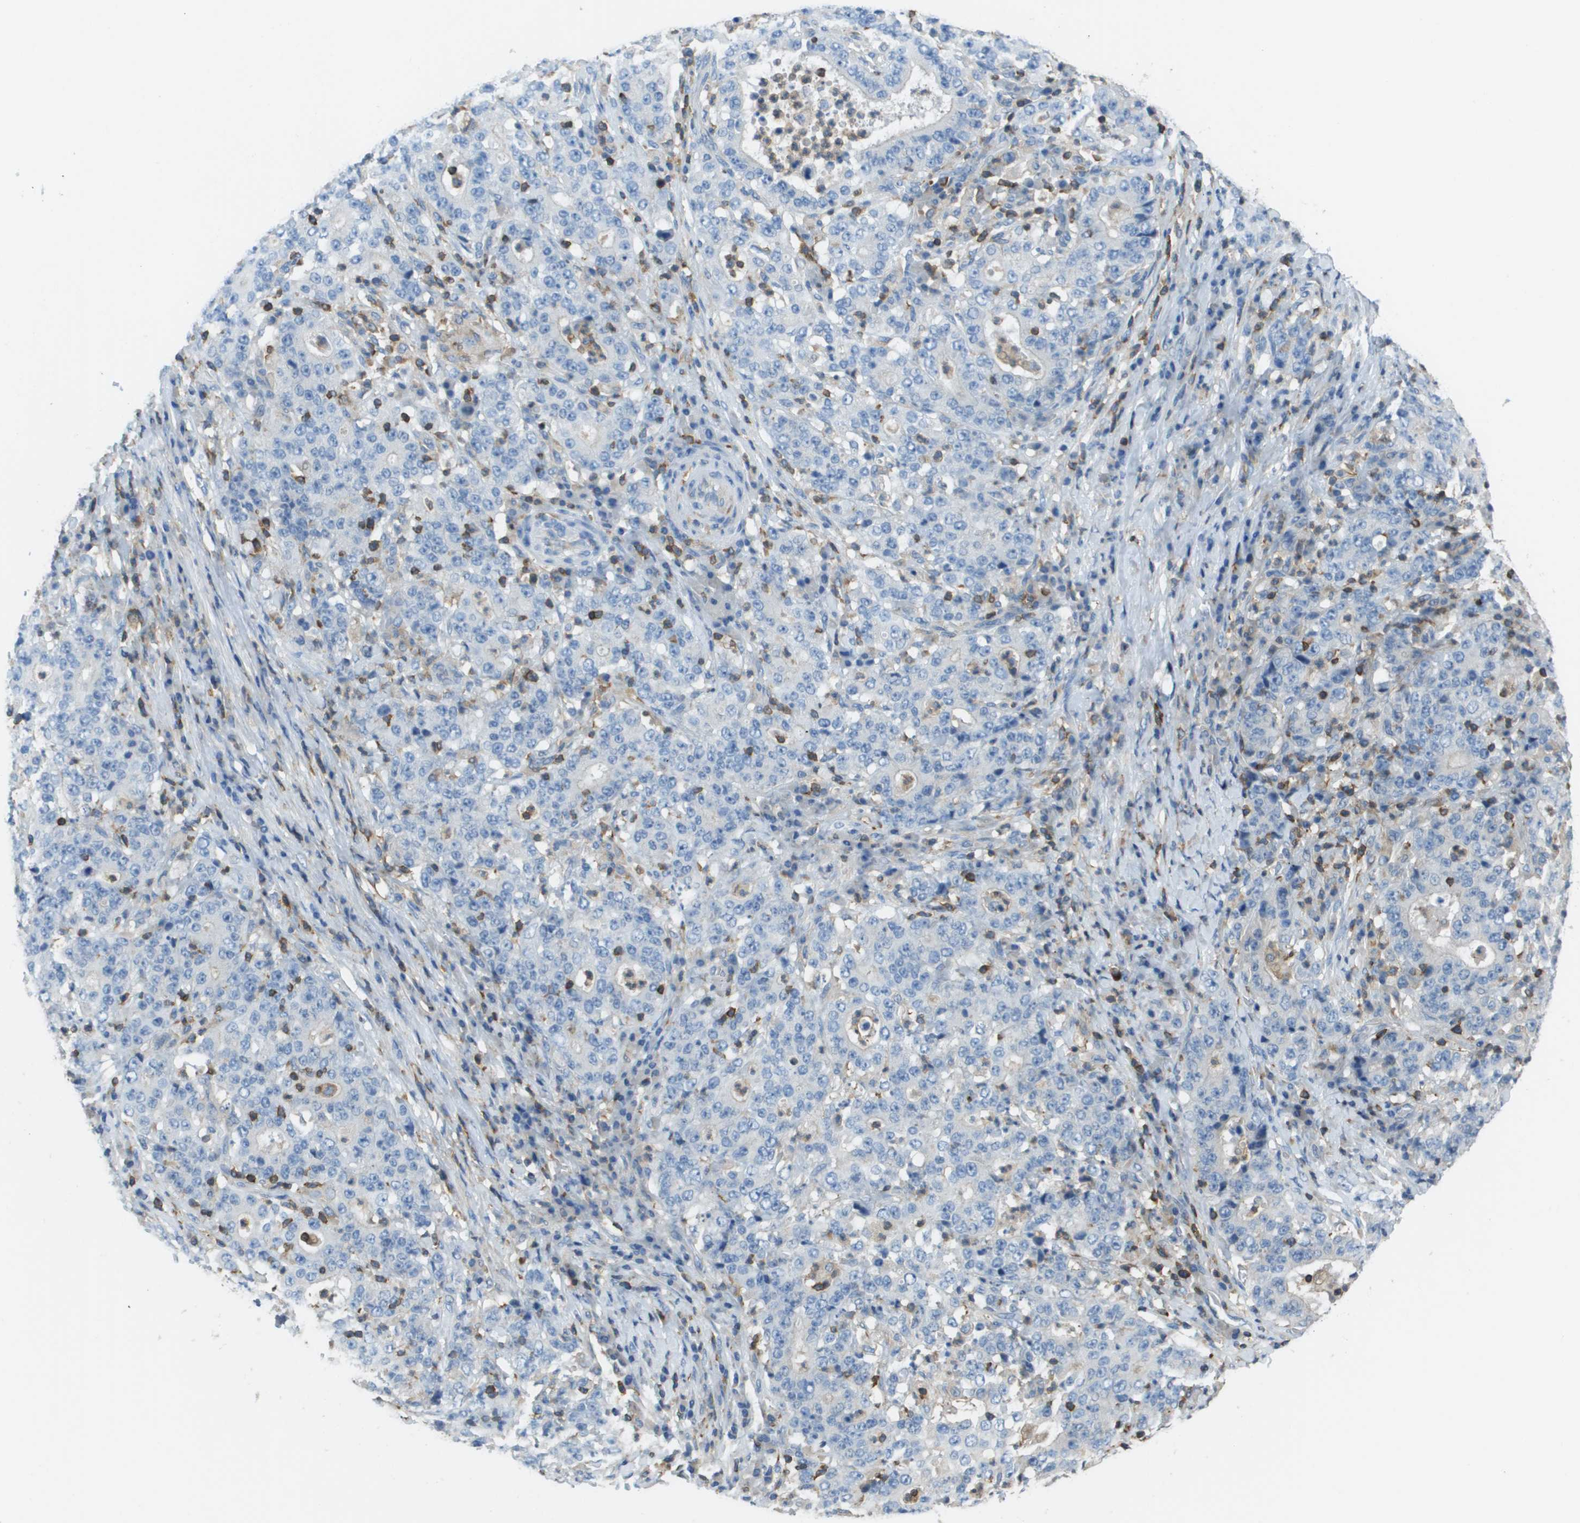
{"staining": {"intensity": "negative", "quantity": "none", "location": "none"}, "tissue": "stomach cancer", "cell_type": "Tumor cells", "image_type": "cancer", "snomed": [{"axis": "morphology", "description": "Normal tissue, NOS"}, {"axis": "morphology", "description": "Adenocarcinoma, NOS"}, {"axis": "topography", "description": "Stomach, upper"}, {"axis": "topography", "description": "Stomach"}], "caption": "Immunohistochemical staining of stomach adenocarcinoma displays no significant expression in tumor cells.", "gene": "APBB1IP", "patient": {"sex": "male", "age": 59}}